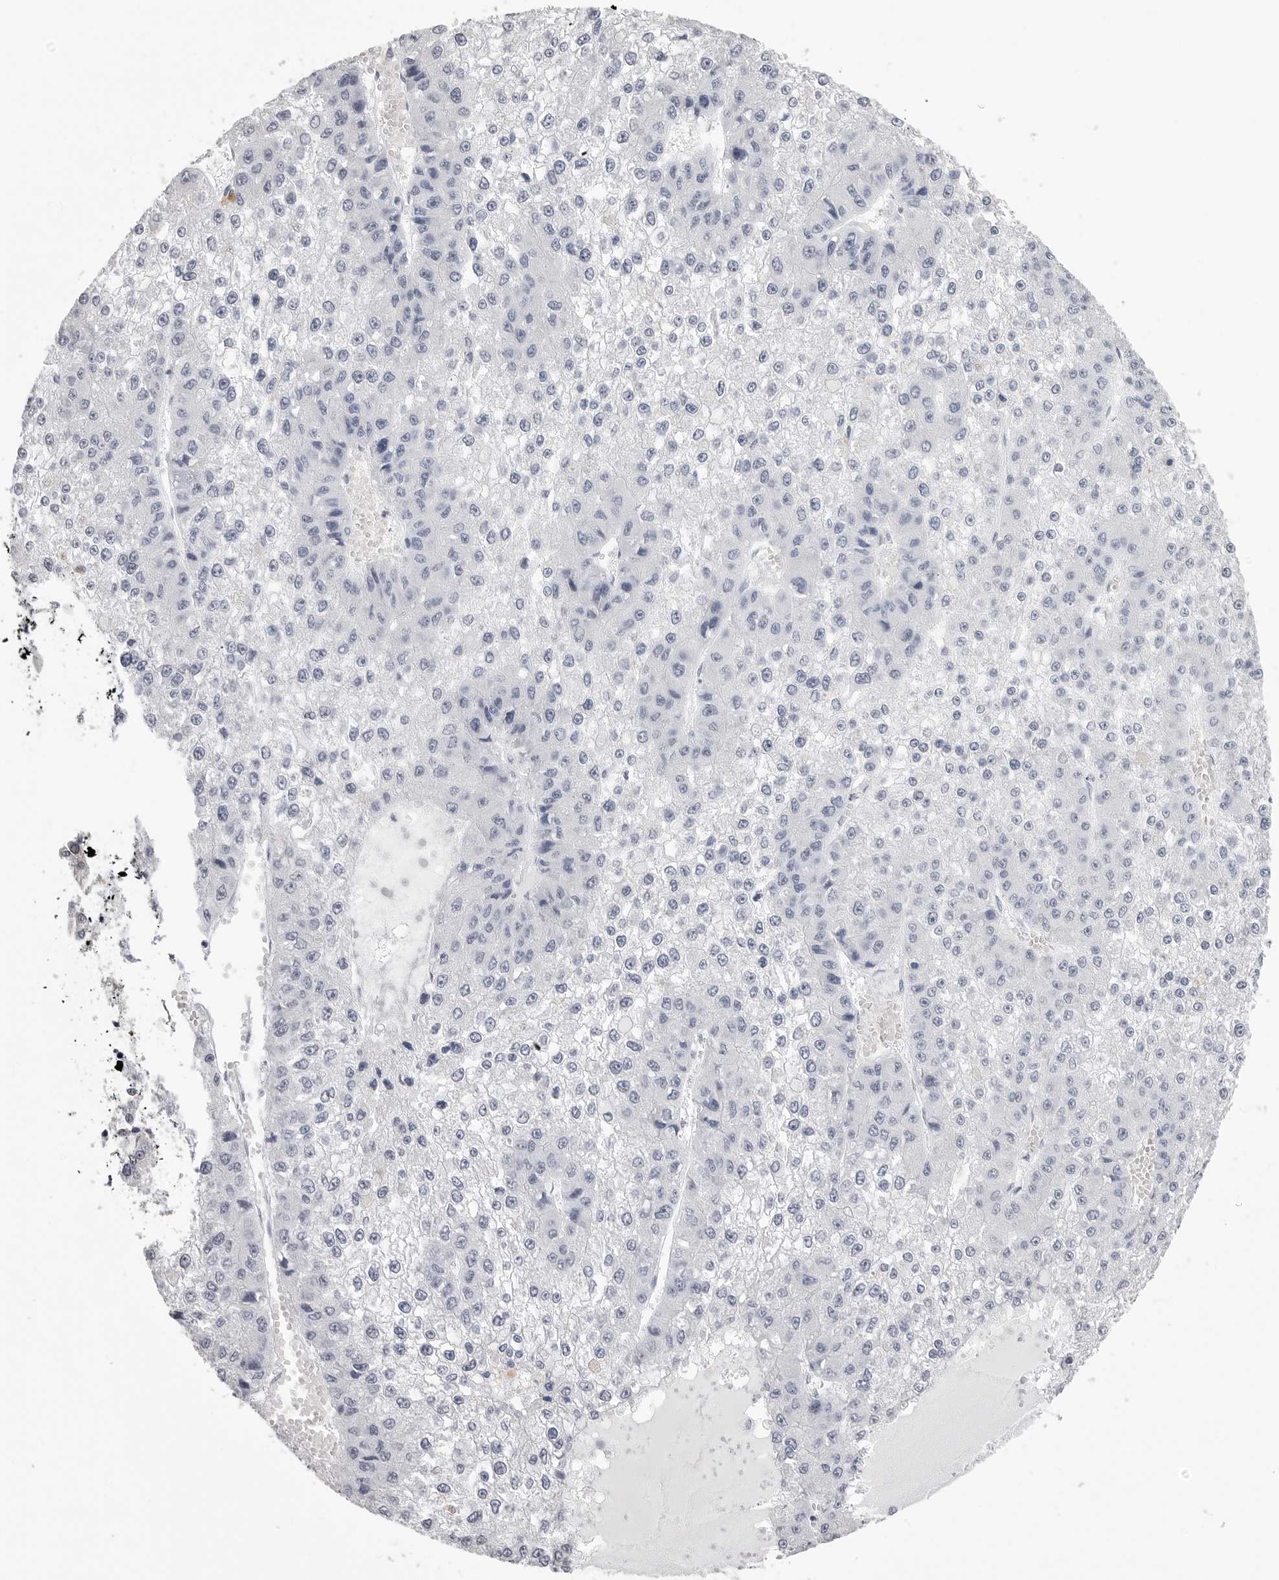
{"staining": {"intensity": "negative", "quantity": "none", "location": "none"}, "tissue": "liver cancer", "cell_type": "Tumor cells", "image_type": "cancer", "snomed": [{"axis": "morphology", "description": "Carcinoma, Hepatocellular, NOS"}, {"axis": "topography", "description": "Liver"}], "caption": "Immunohistochemistry histopathology image of liver hepatocellular carcinoma stained for a protein (brown), which exhibits no expression in tumor cells. (DAB immunohistochemistry with hematoxylin counter stain).", "gene": "LGALS4", "patient": {"sex": "female", "age": 73}}